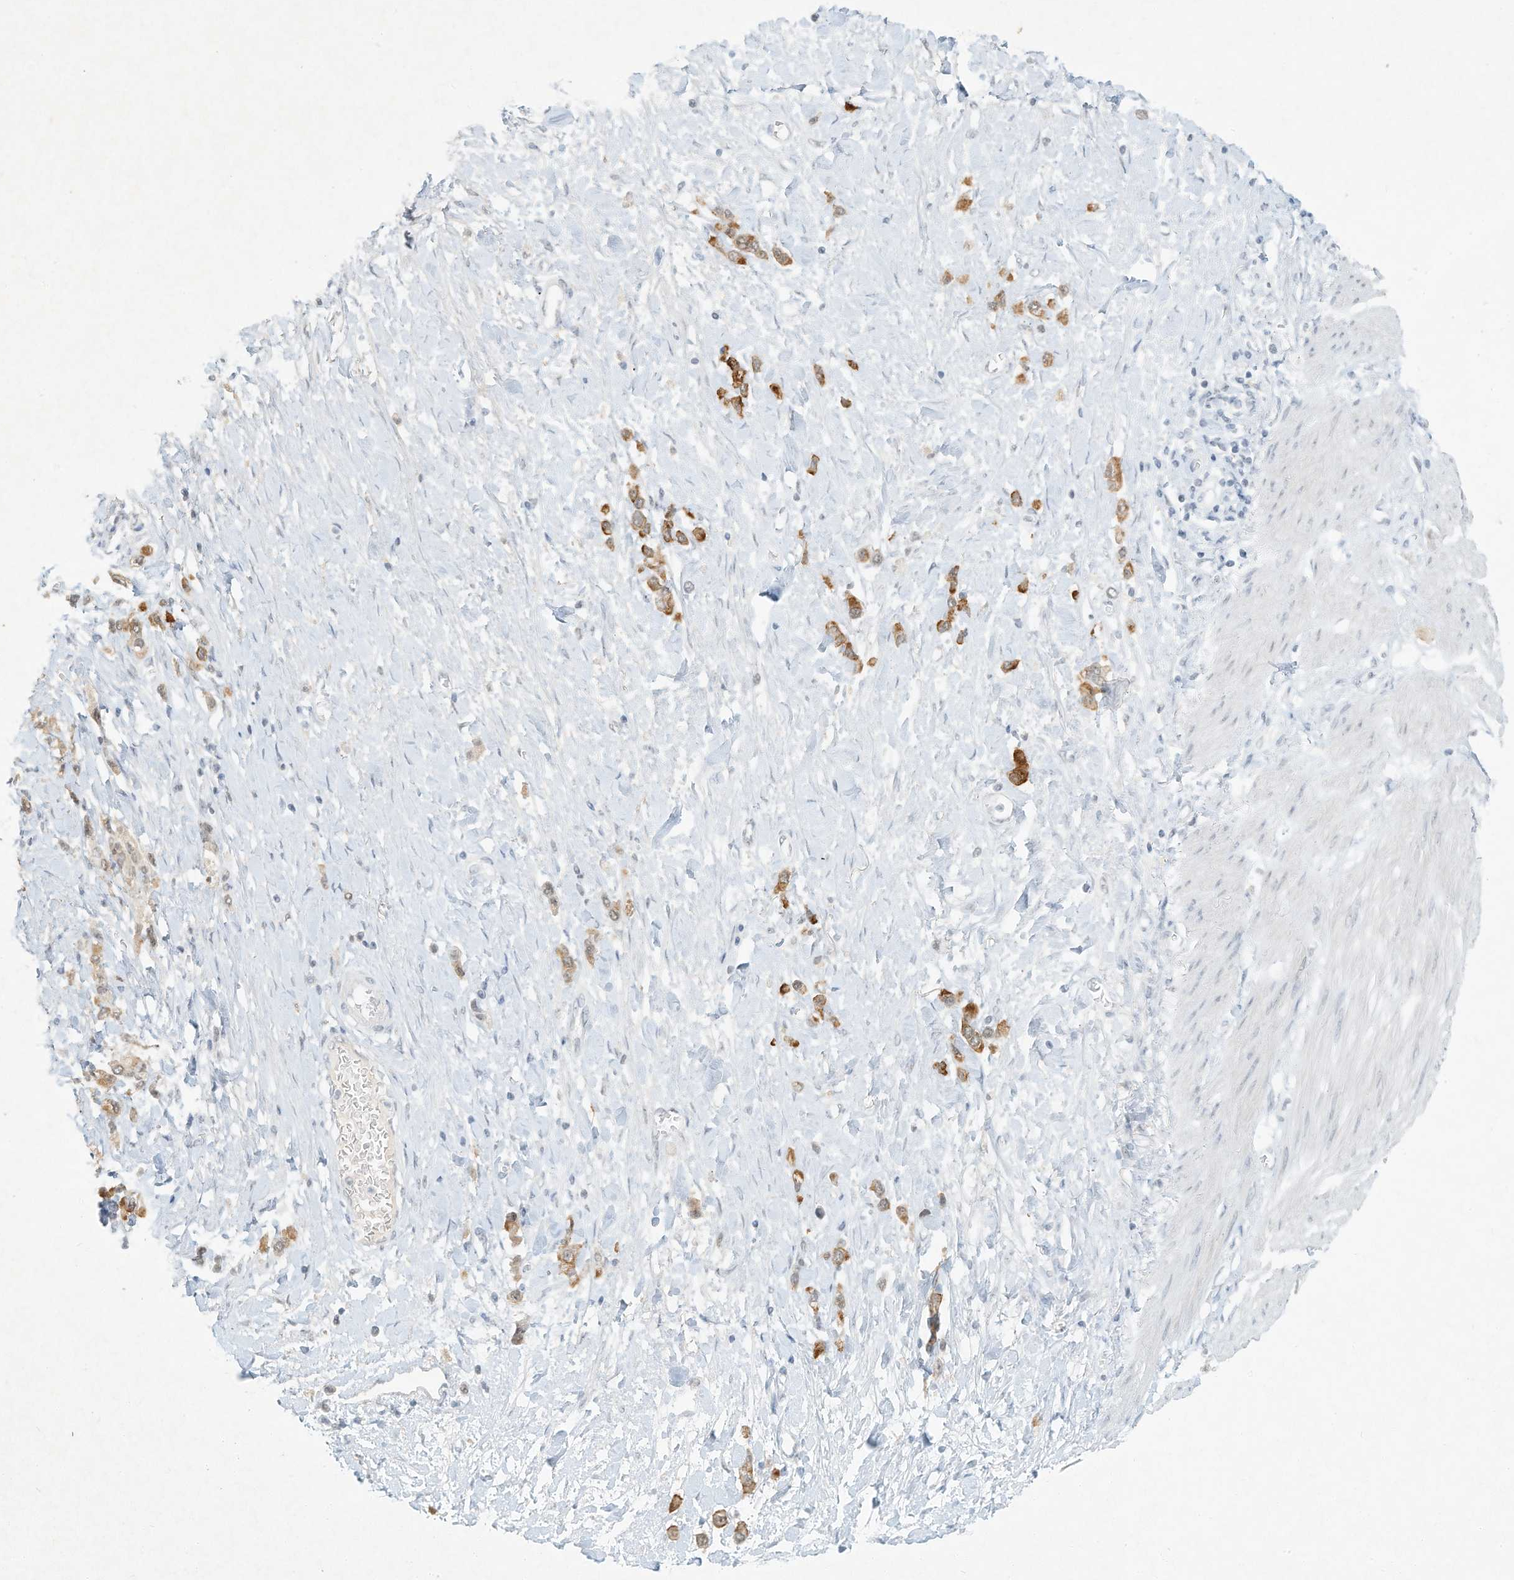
{"staining": {"intensity": "moderate", "quantity": ">75%", "location": "cytoplasmic/membranous"}, "tissue": "stomach cancer", "cell_type": "Tumor cells", "image_type": "cancer", "snomed": [{"axis": "morphology", "description": "Adenocarcinoma, NOS"}, {"axis": "topography", "description": "Stomach"}], "caption": "Tumor cells reveal moderate cytoplasmic/membranous staining in about >75% of cells in stomach cancer.", "gene": "PGC", "patient": {"sex": "female", "age": 65}}